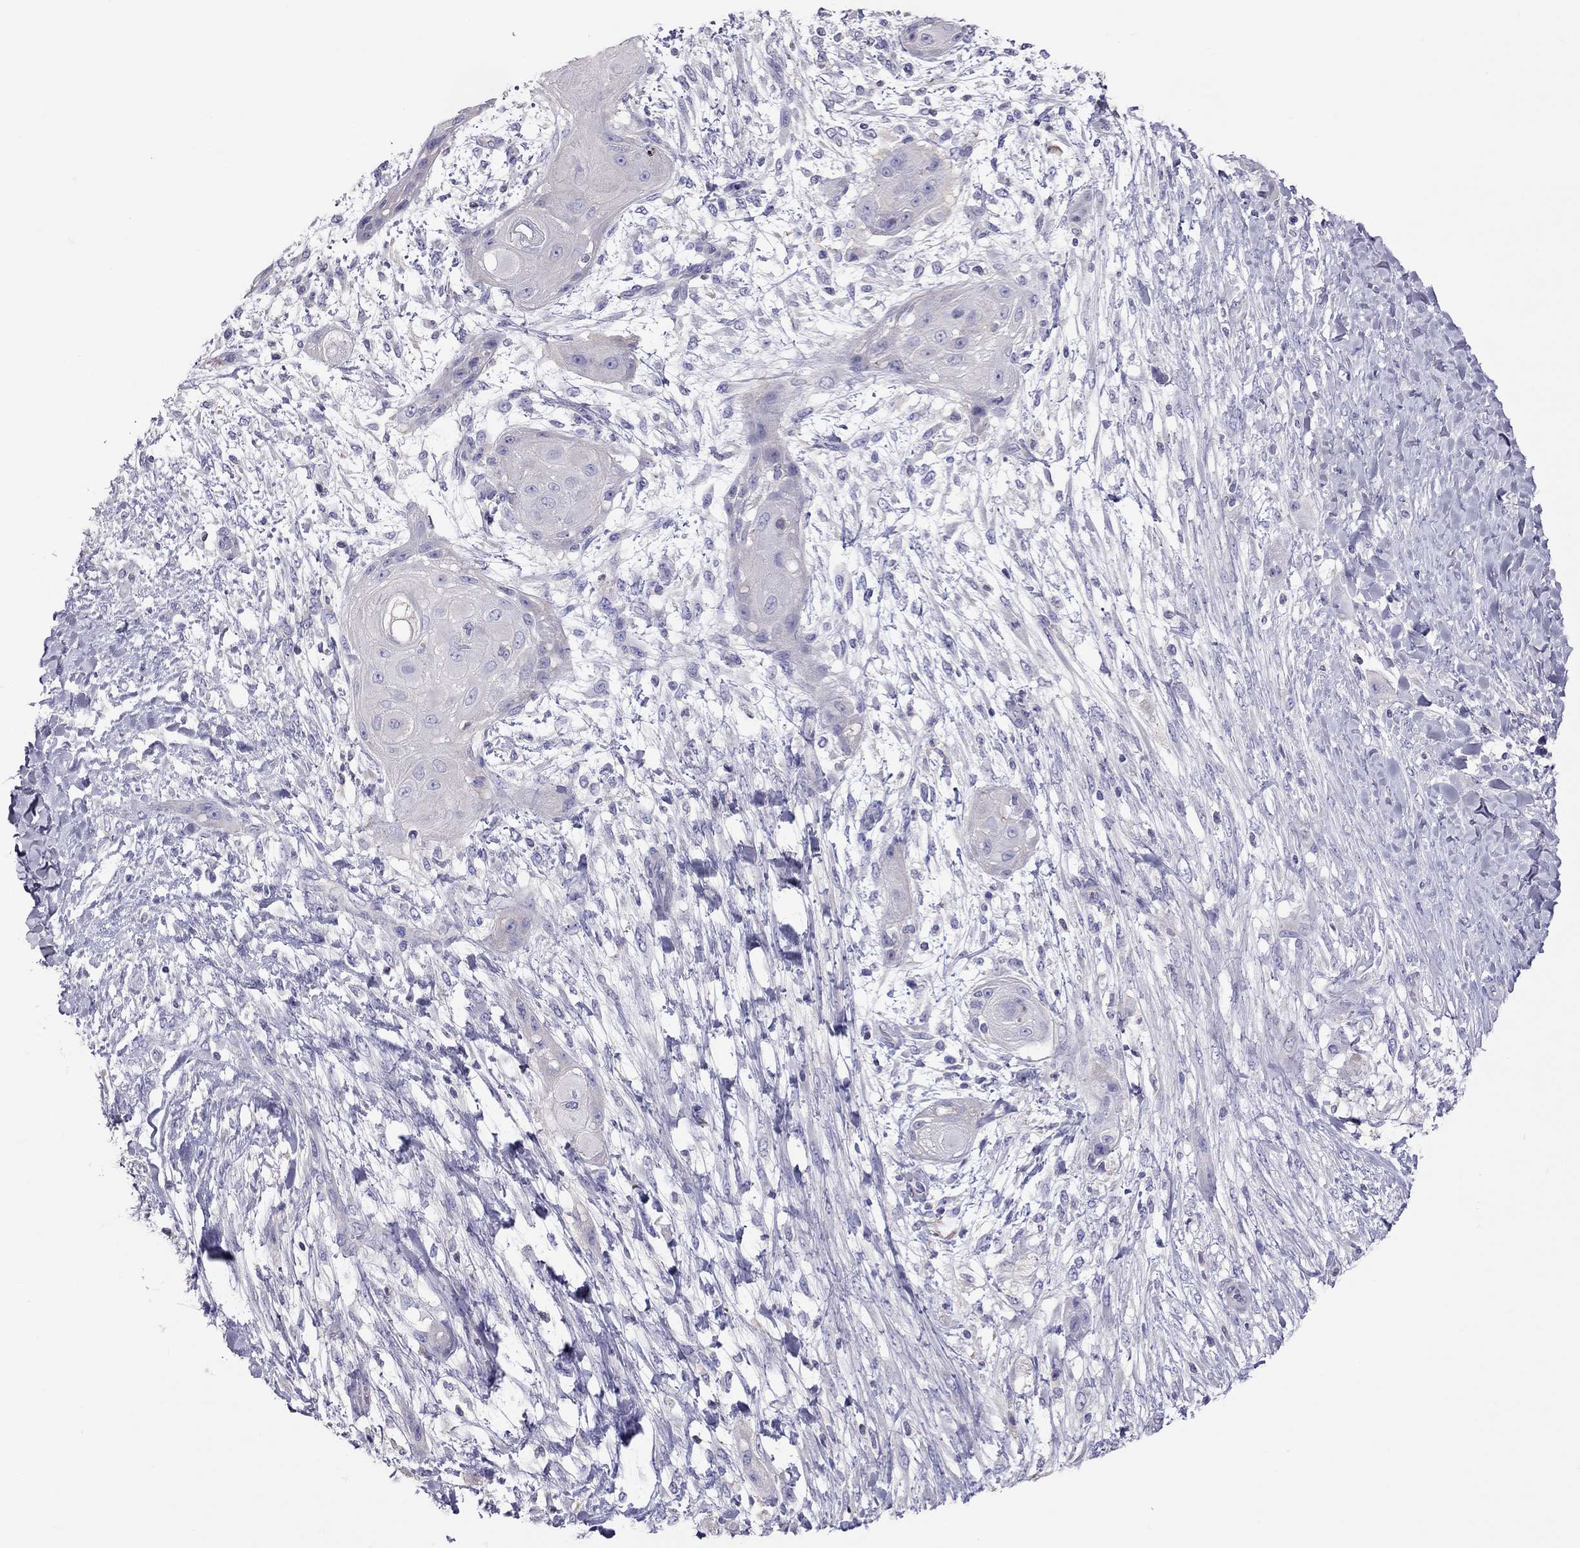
{"staining": {"intensity": "negative", "quantity": "none", "location": "none"}, "tissue": "skin cancer", "cell_type": "Tumor cells", "image_type": "cancer", "snomed": [{"axis": "morphology", "description": "Squamous cell carcinoma, NOS"}, {"axis": "topography", "description": "Skin"}], "caption": "There is no significant staining in tumor cells of skin squamous cell carcinoma.", "gene": "TEX22", "patient": {"sex": "male", "age": 62}}